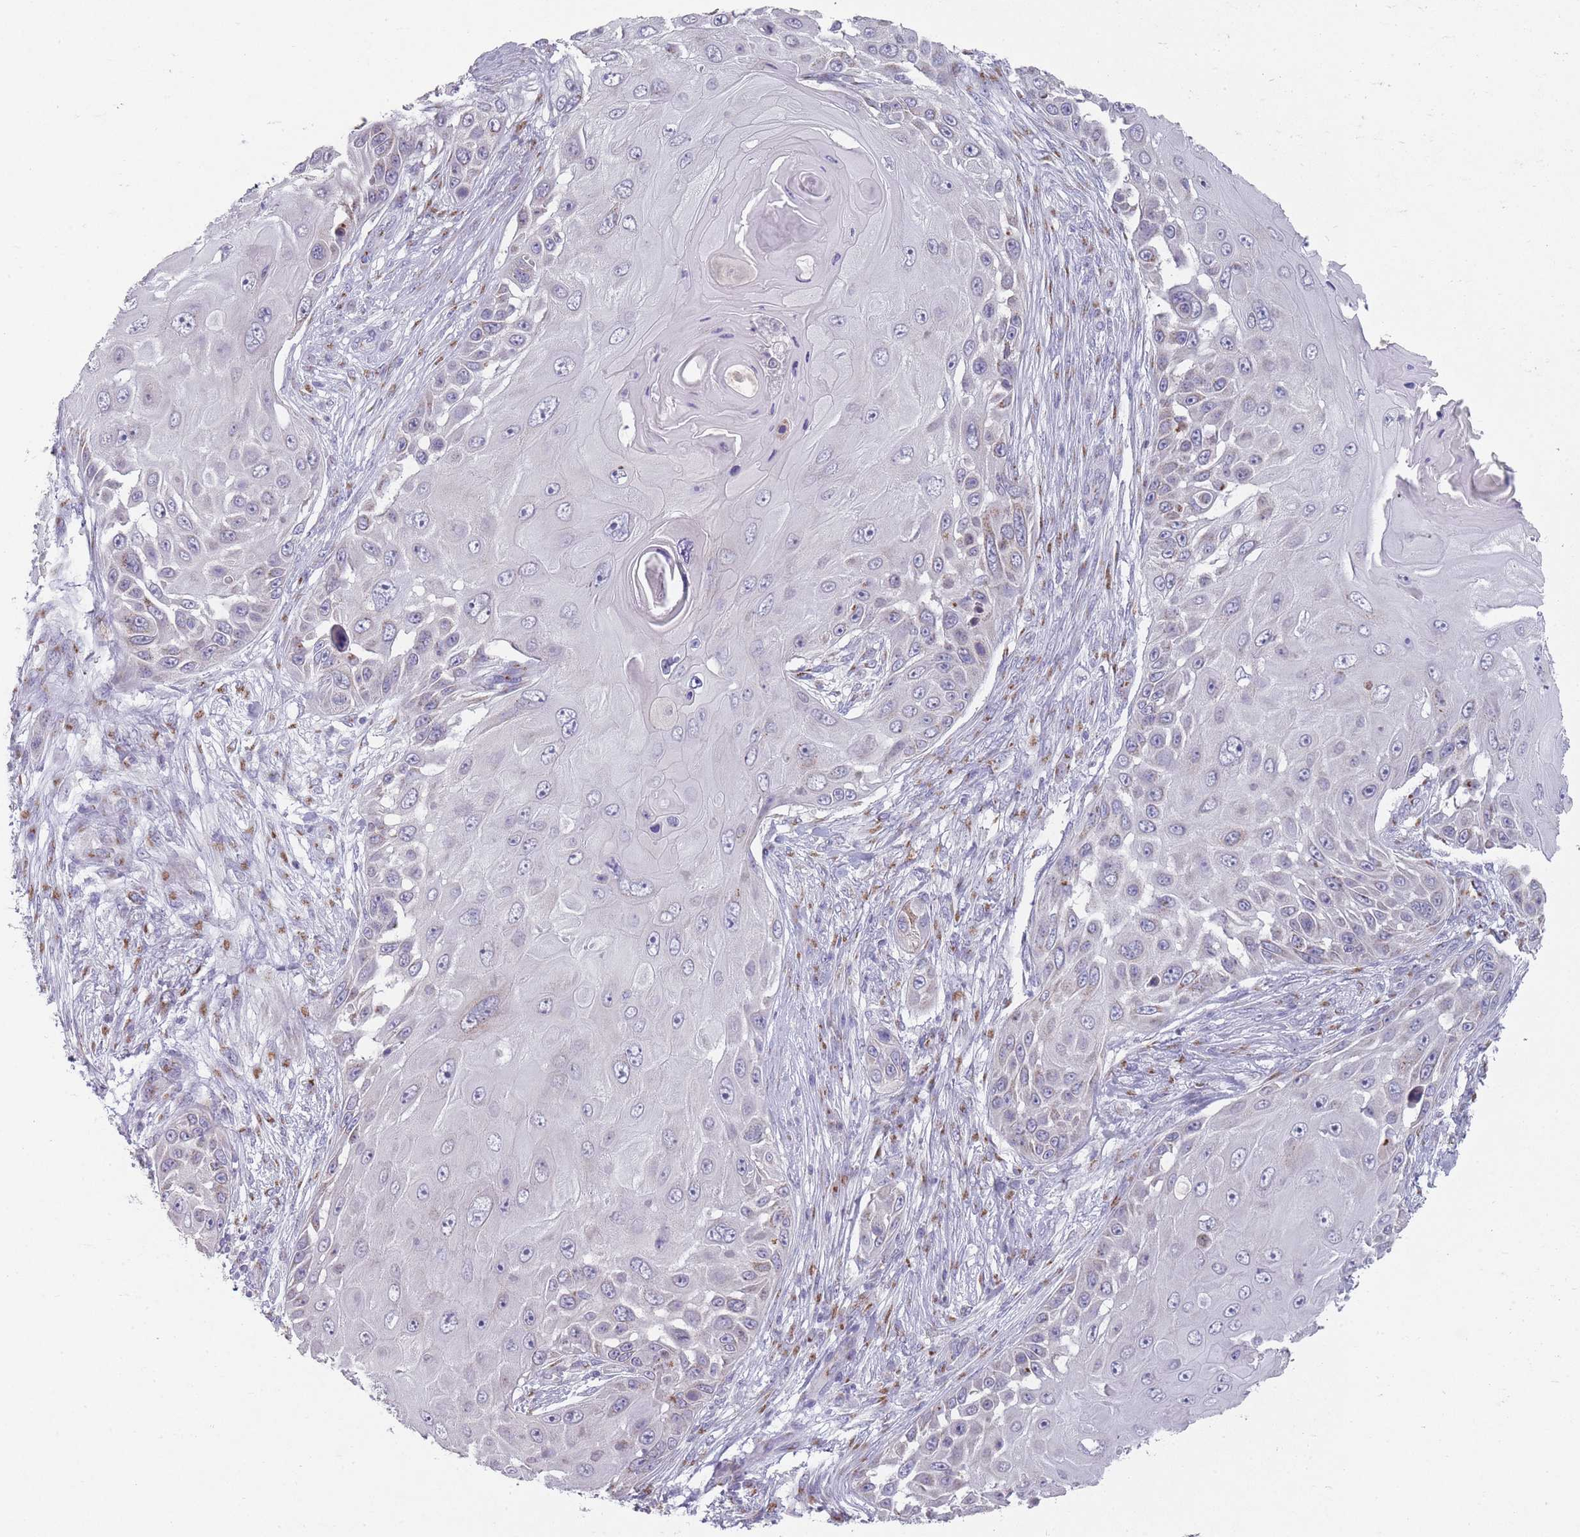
{"staining": {"intensity": "negative", "quantity": "none", "location": "none"}, "tissue": "skin cancer", "cell_type": "Tumor cells", "image_type": "cancer", "snomed": [{"axis": "morphology", "description": "Squamous cell carcinoma, NOS"}, {"axis": "topography", "description": "Skin"}], "caption": "An immunohistochemistry (IHC) photomicrograph of skin cancer (squamous cell carcinoma) is shown. There is no staining in tumor cells of skin cancer (squamous cell carcinoma).", "gene": "MAN1B1", "patient": {"sex": "female", "age": 44}}